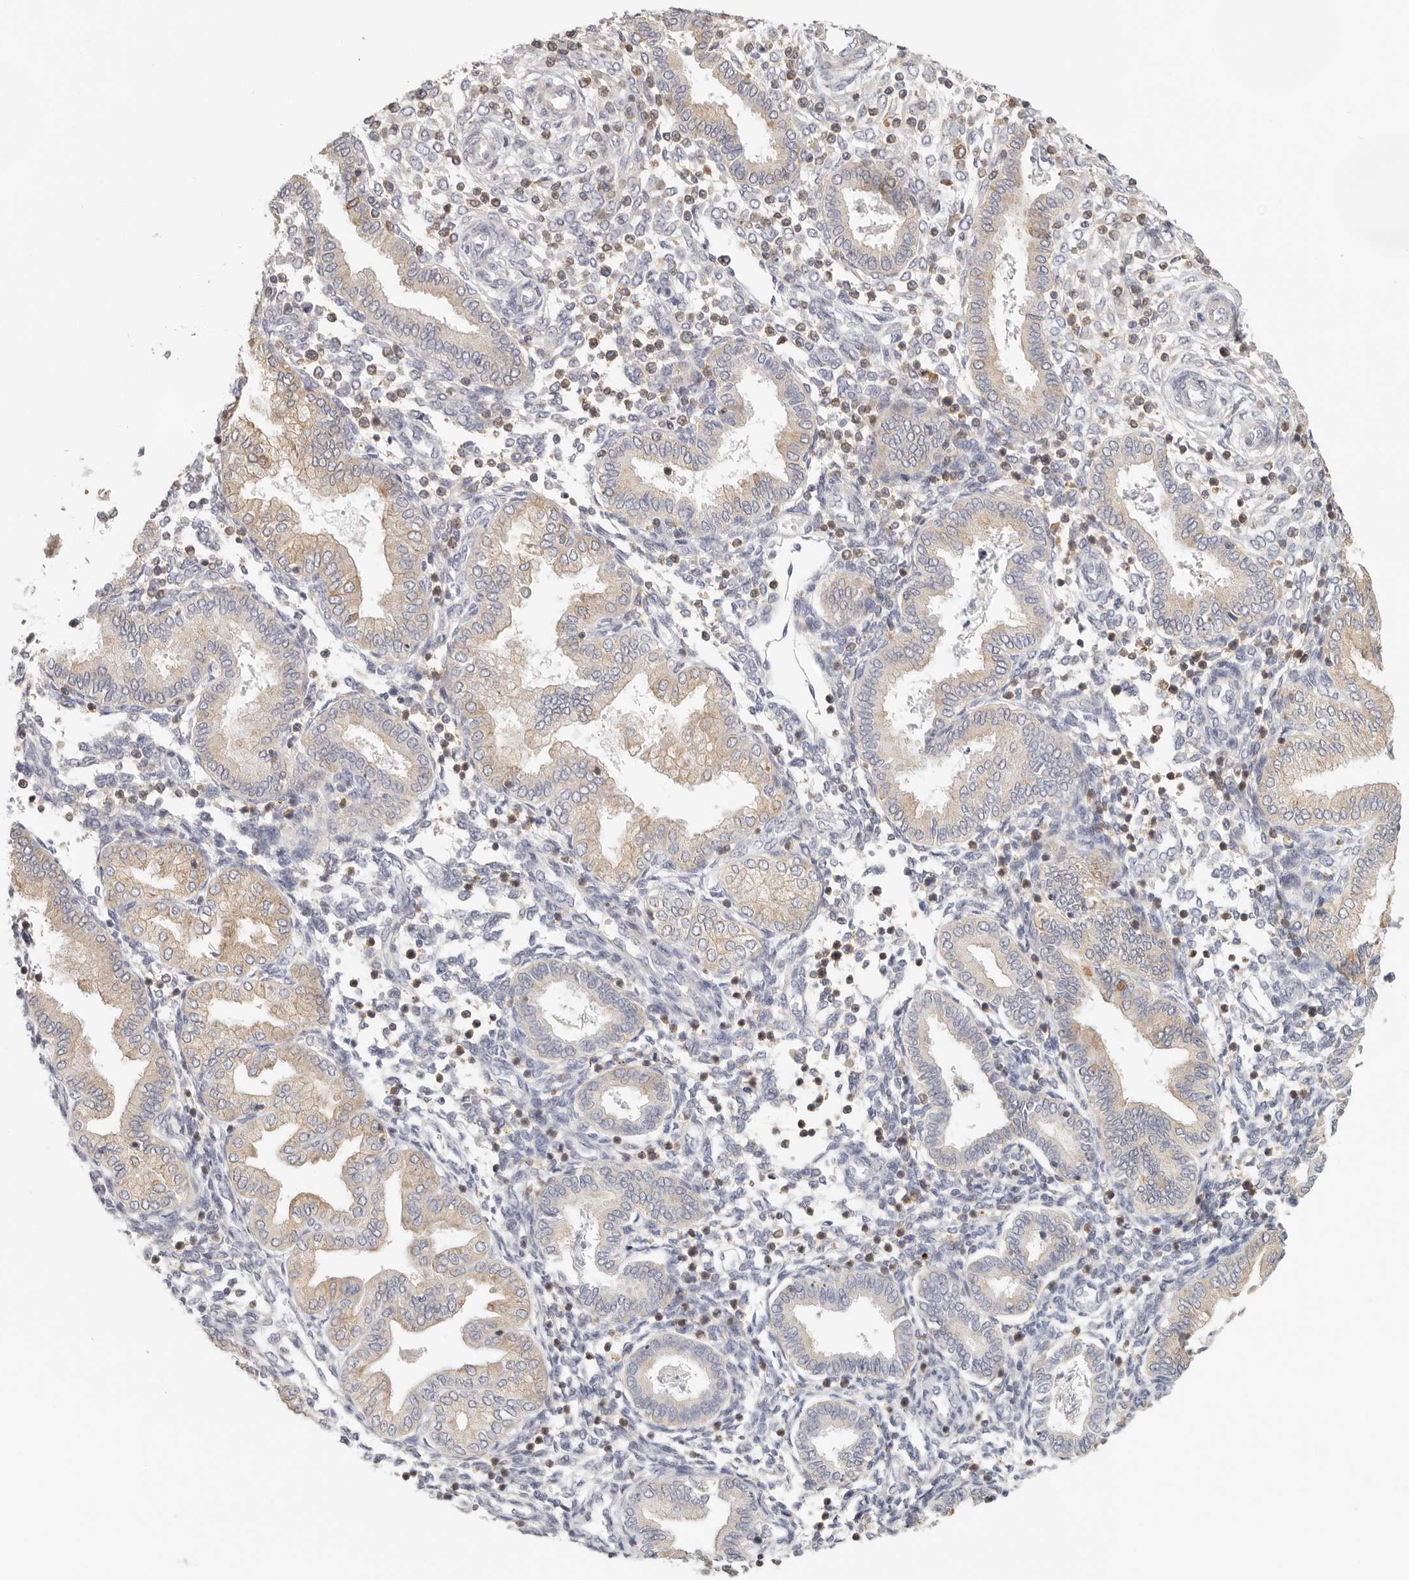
{"staining": {"intensity": "negative", "quantity": "none", "location": "none"}, "tissue": "endometrium", "cell_type": "Cells in endometrial stroma", "image_type": "normal", "snomed": [{"axis": "morphology", "description": "Normal tissue, NOS"}, {"axis": "topography", "description": "Endometrium"}], "caption": "Micrograph shows no protein positivity in cells in endometrial stroma of benign endometrium.", "gene": "ANXA9", "patient": {"sex": "female", "age": 53}}